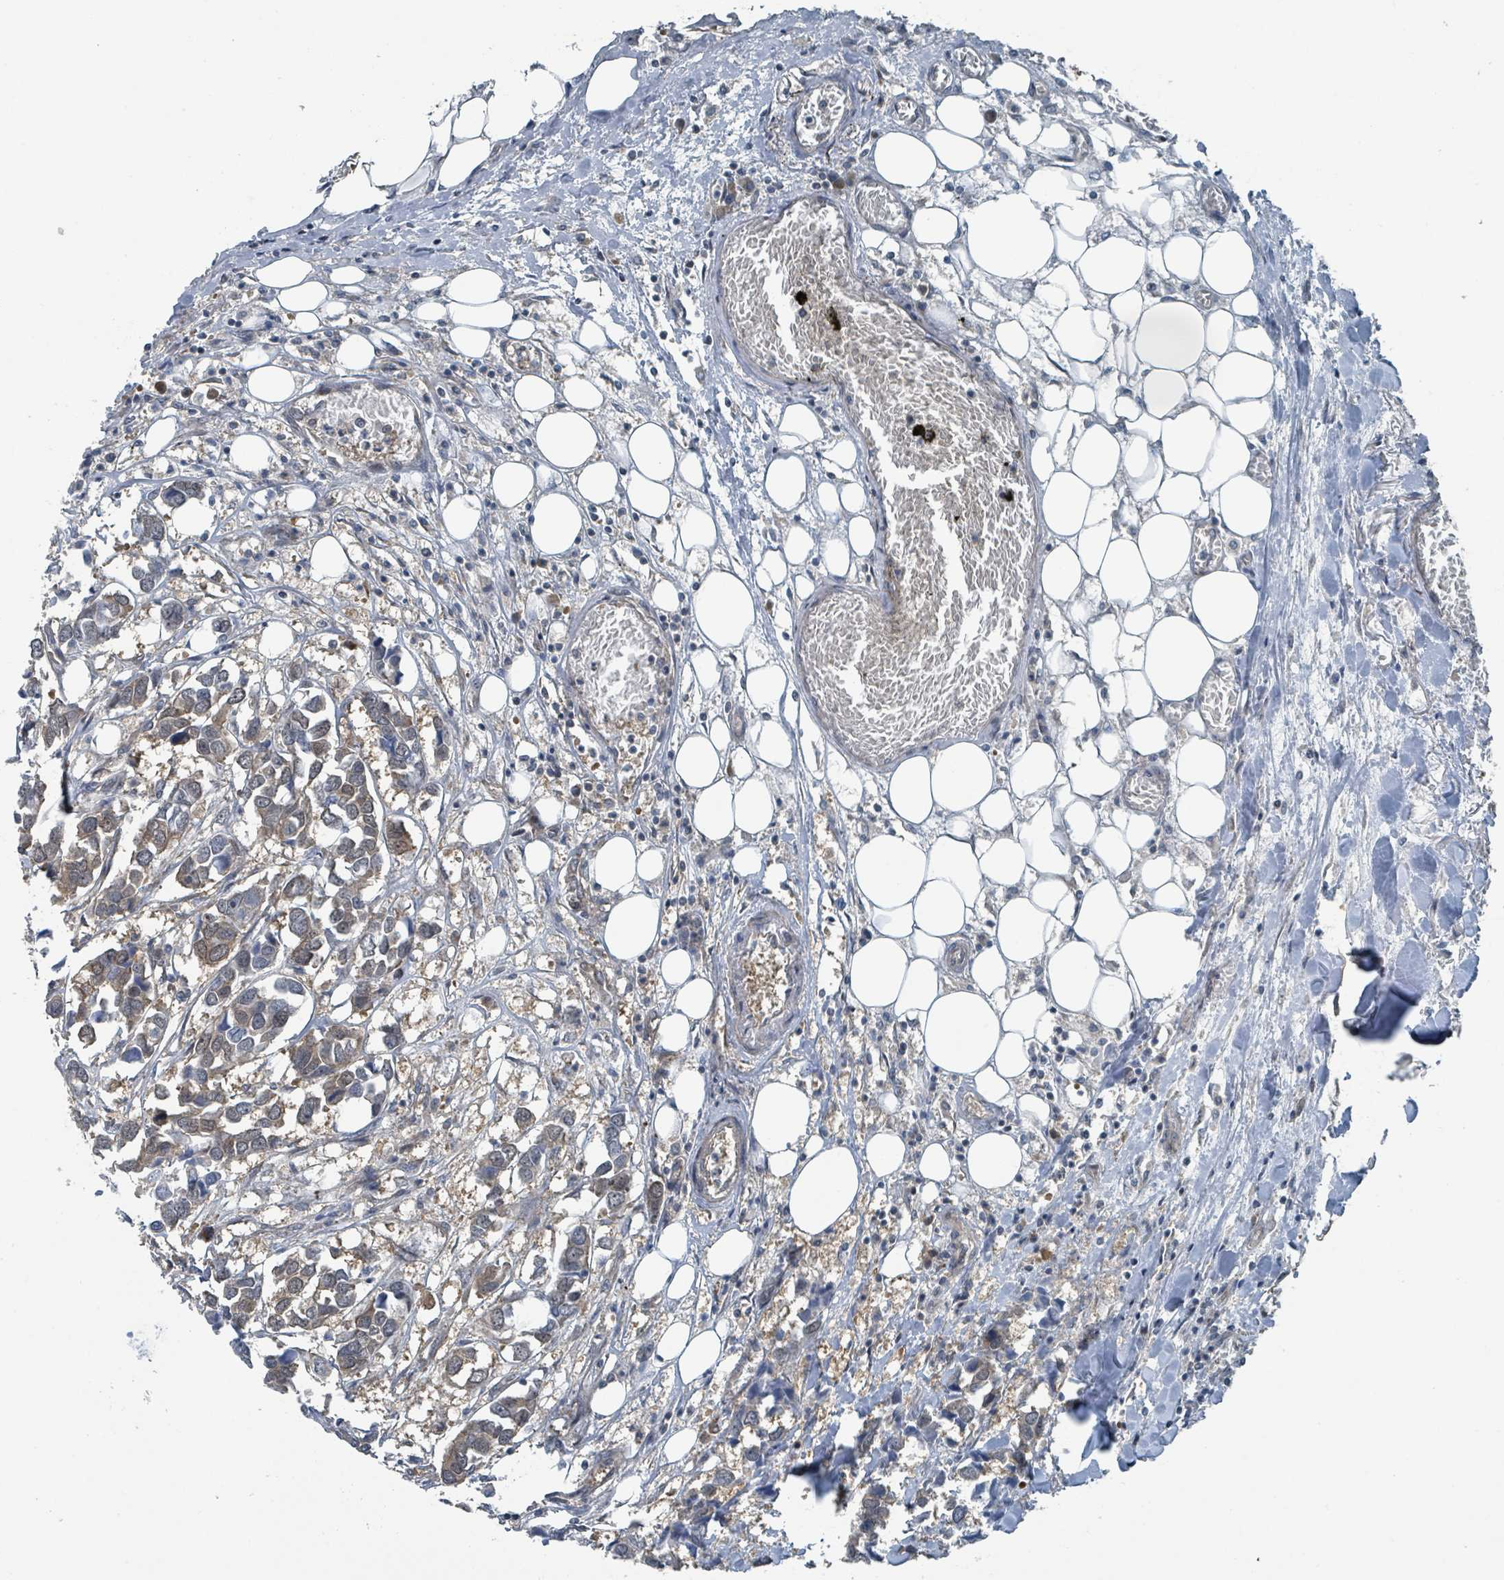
{"staining": {"intensity": "weak", "quantity": "25%-75%", "location": "cytoplasmic/membranous"}, "tissue": "breast cancer", "cell_type": "Tumor cells", "image_type": "cancer", "snomed": [{"axis": "morphology", "description": "Duct carcinoma"}, {"axis": "topography", "description": "Breast"}], "caption": "IHC staining of breast invasive ductal carcinoma, which displays low levels of weak cytoplasmic/membranous positivity in approximately 25%-75% of tumor cells indicating weak cytoplasmic/membranous protein positivity. The staining was performed using DAB (brown) for protein detection and nuclei were counterstained in hematoxylin (blue).", "gene": "GOLGA7", "patient": {"sex": "female", "age": 83}}